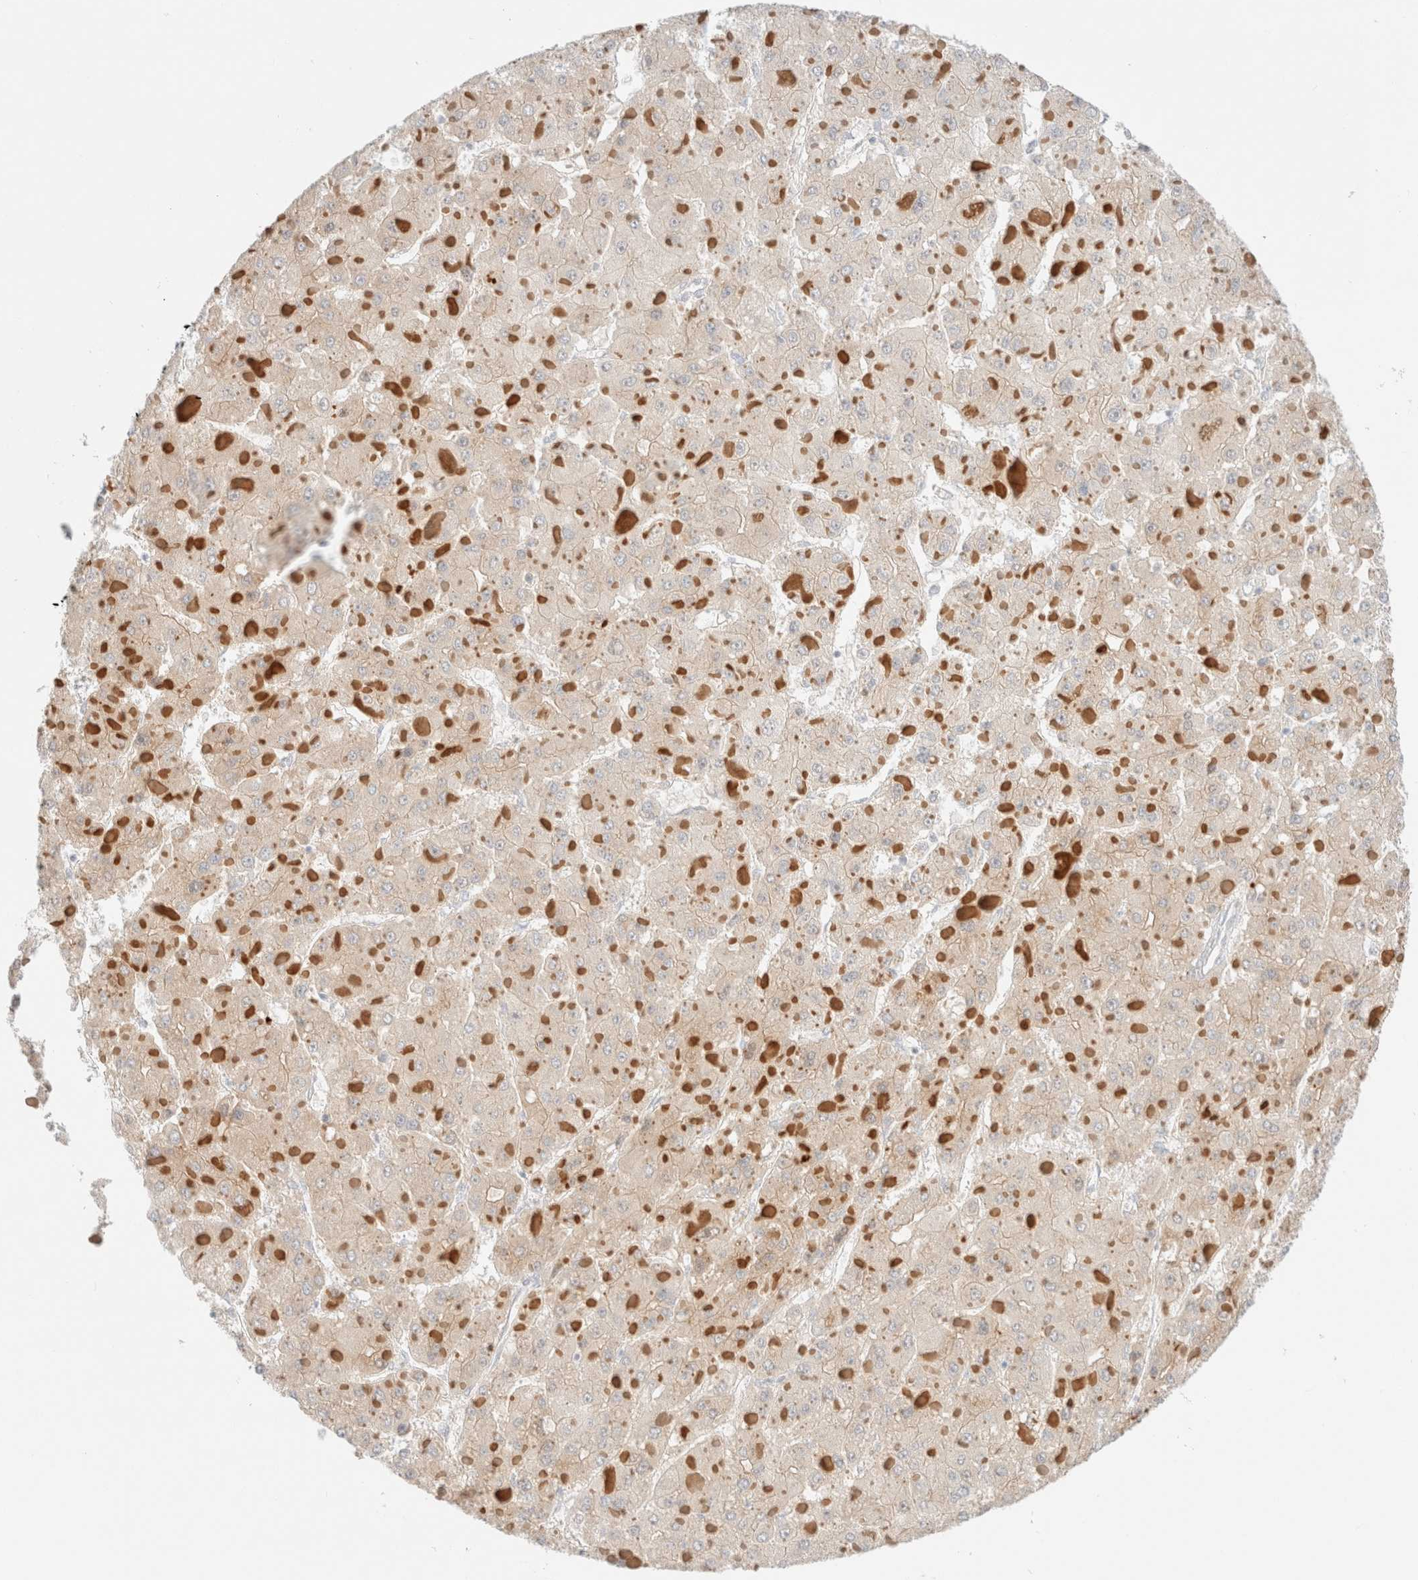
{"staining": {"intensity": "moderate", "quantity": ">75%", "location": "cytoplasmic/membranous"}, "tissue": "liver cancer", "cell_type": "Tumor cells", "image_type": "cancer", "snomed": [{"axis": "morphology", "description": "Carcinoma, Hepatocellular, NOS"}, {"axis": "topography", "description": "Liver"}], "caption": "An image of human liver hepatocellular carcinoma stained for a protein exhibits moderate cytoplasmic/membranous brown staining in tumor cells.", "gene": "UNC13B", "patient": {"sex": "female", "age": 73}}